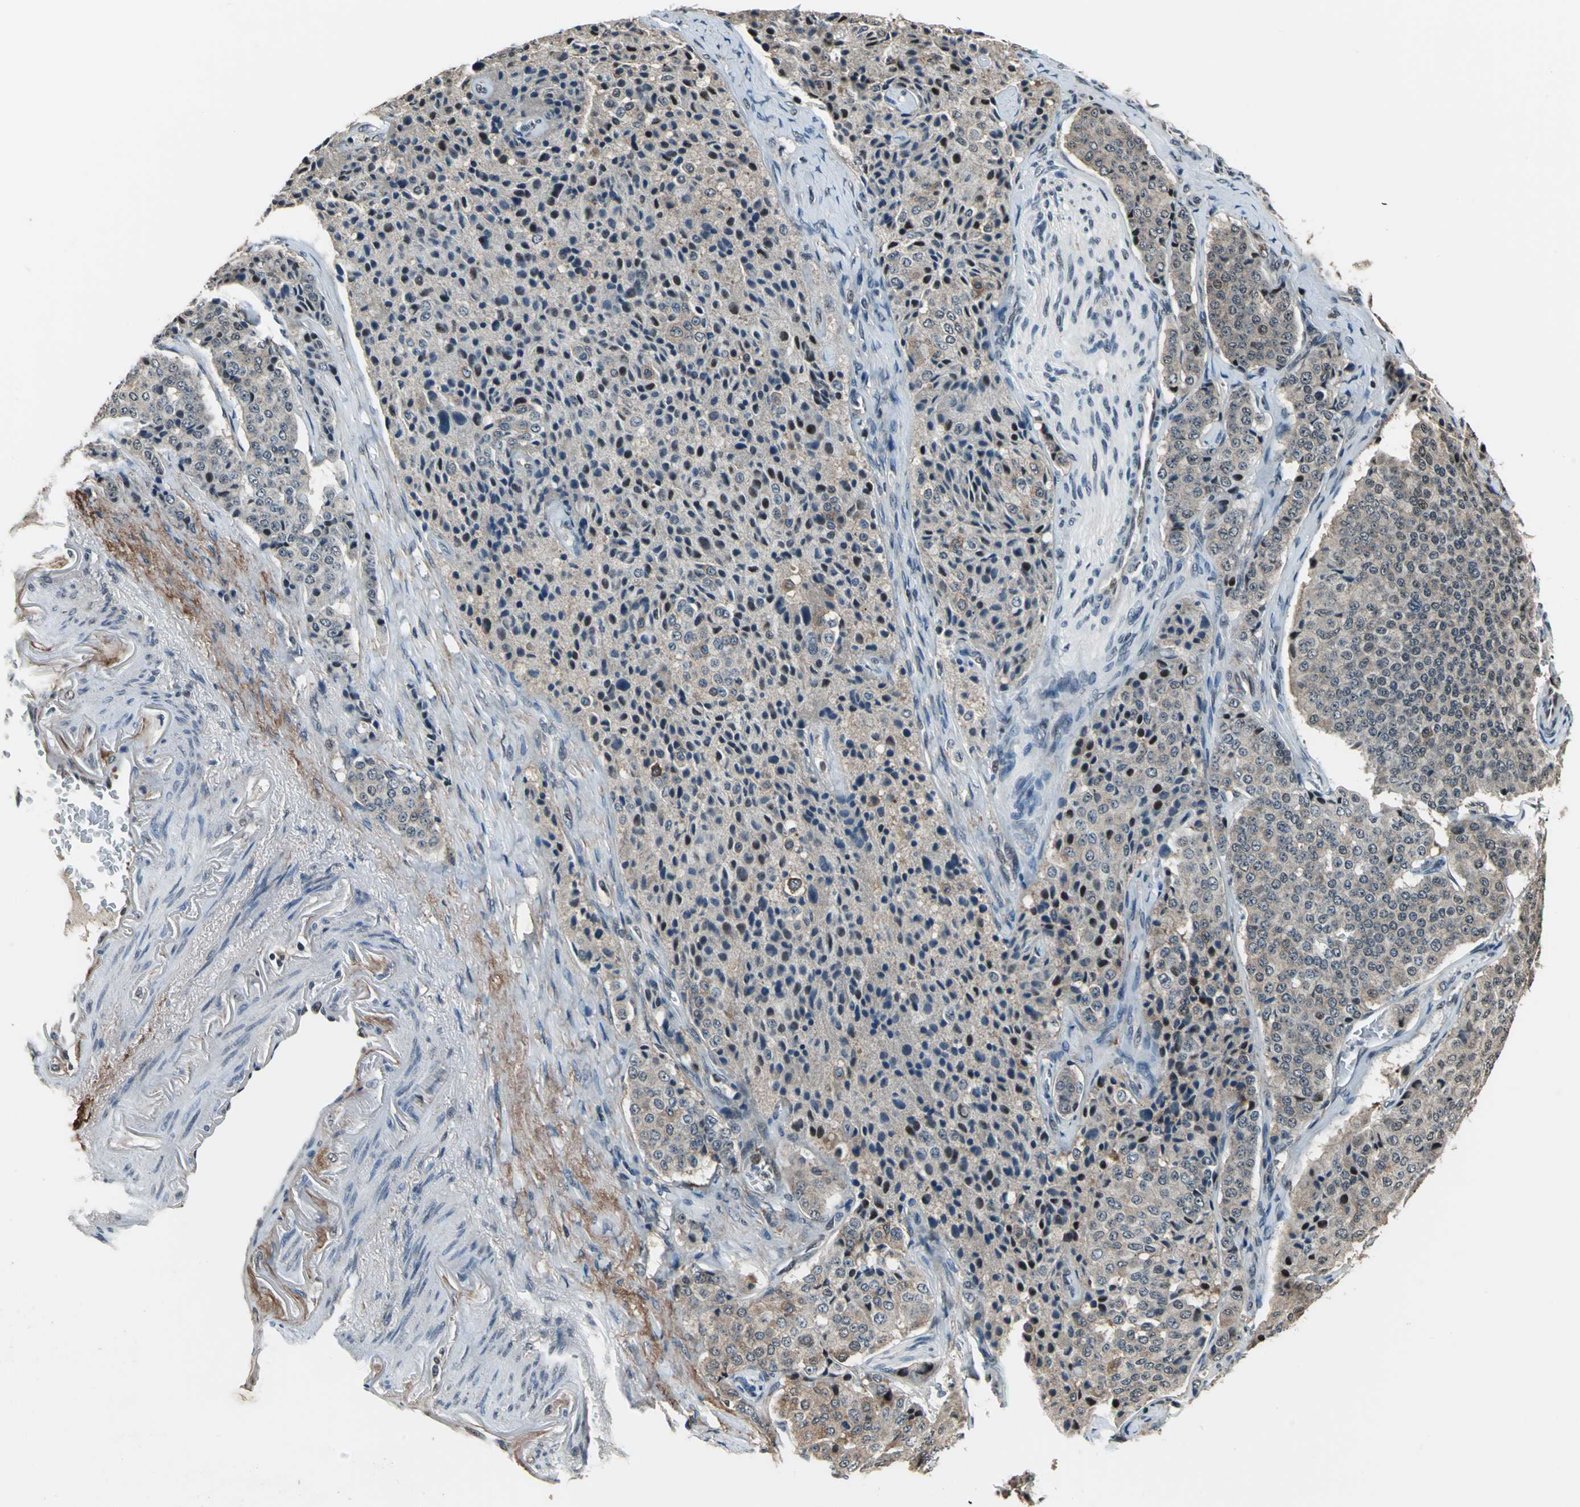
{"staining": {"intensity": "moderate", "quantity": ">75%", "location": "nuclear"}, "tissue": "carcinoid", "cell_type": "Tumor cells", "image_type": "cancer", "snomed": [{"axis": "morphology", "description": "Carcinoid, malignant, NOS"}, {"axis": "topography", "description": "Colon"}], "caption": "Protein staining of carcinoid tissue displays moderate nuclear staining in about >75% of tumor cells.", "gene": "MIS18BP1", "patient": {"sex": "female", "age": 61}}